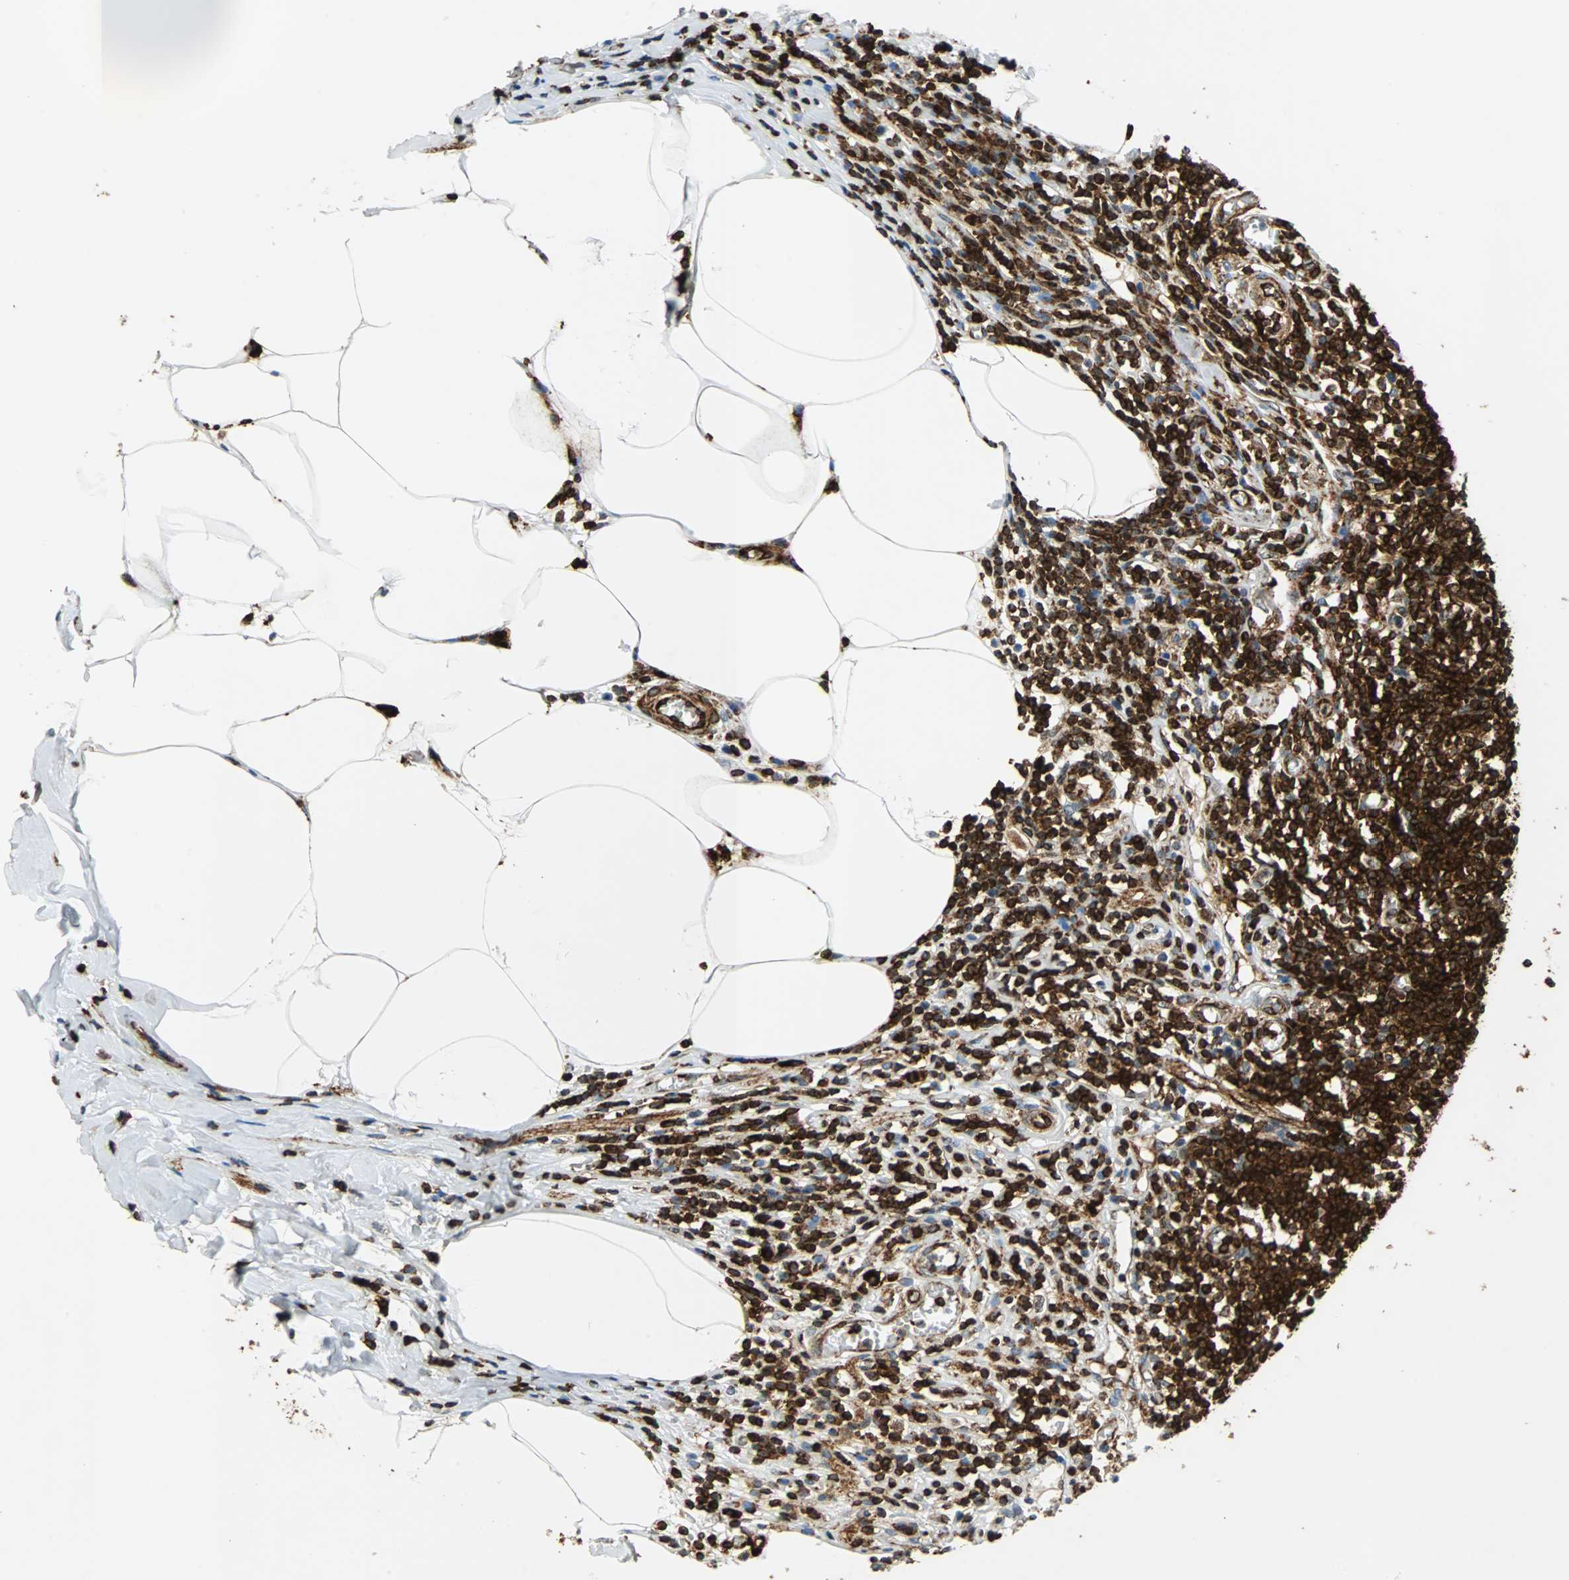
{"staining": {"intensity": "strong", "quantity": ">75%", "location": "cytoplasmic/membranous"}, "tissue": "appendix", "cell_type": "Glandular cells", "image_type": "normal", "snomed": [{"axis": "morphology", "description": "Normal tissue, NOS"}, {"axis": "morphology", "description": "Inflammation, NOS"}, {"axis": "topography", "description": "Appendix"}], "caption": "The immunohistochemical stain labels strong cytoplasmic/membranous expression in glandular cells of normal appendix.", "gene": "TUBA4A", "patient": {"sex": "male", "age": 46}}